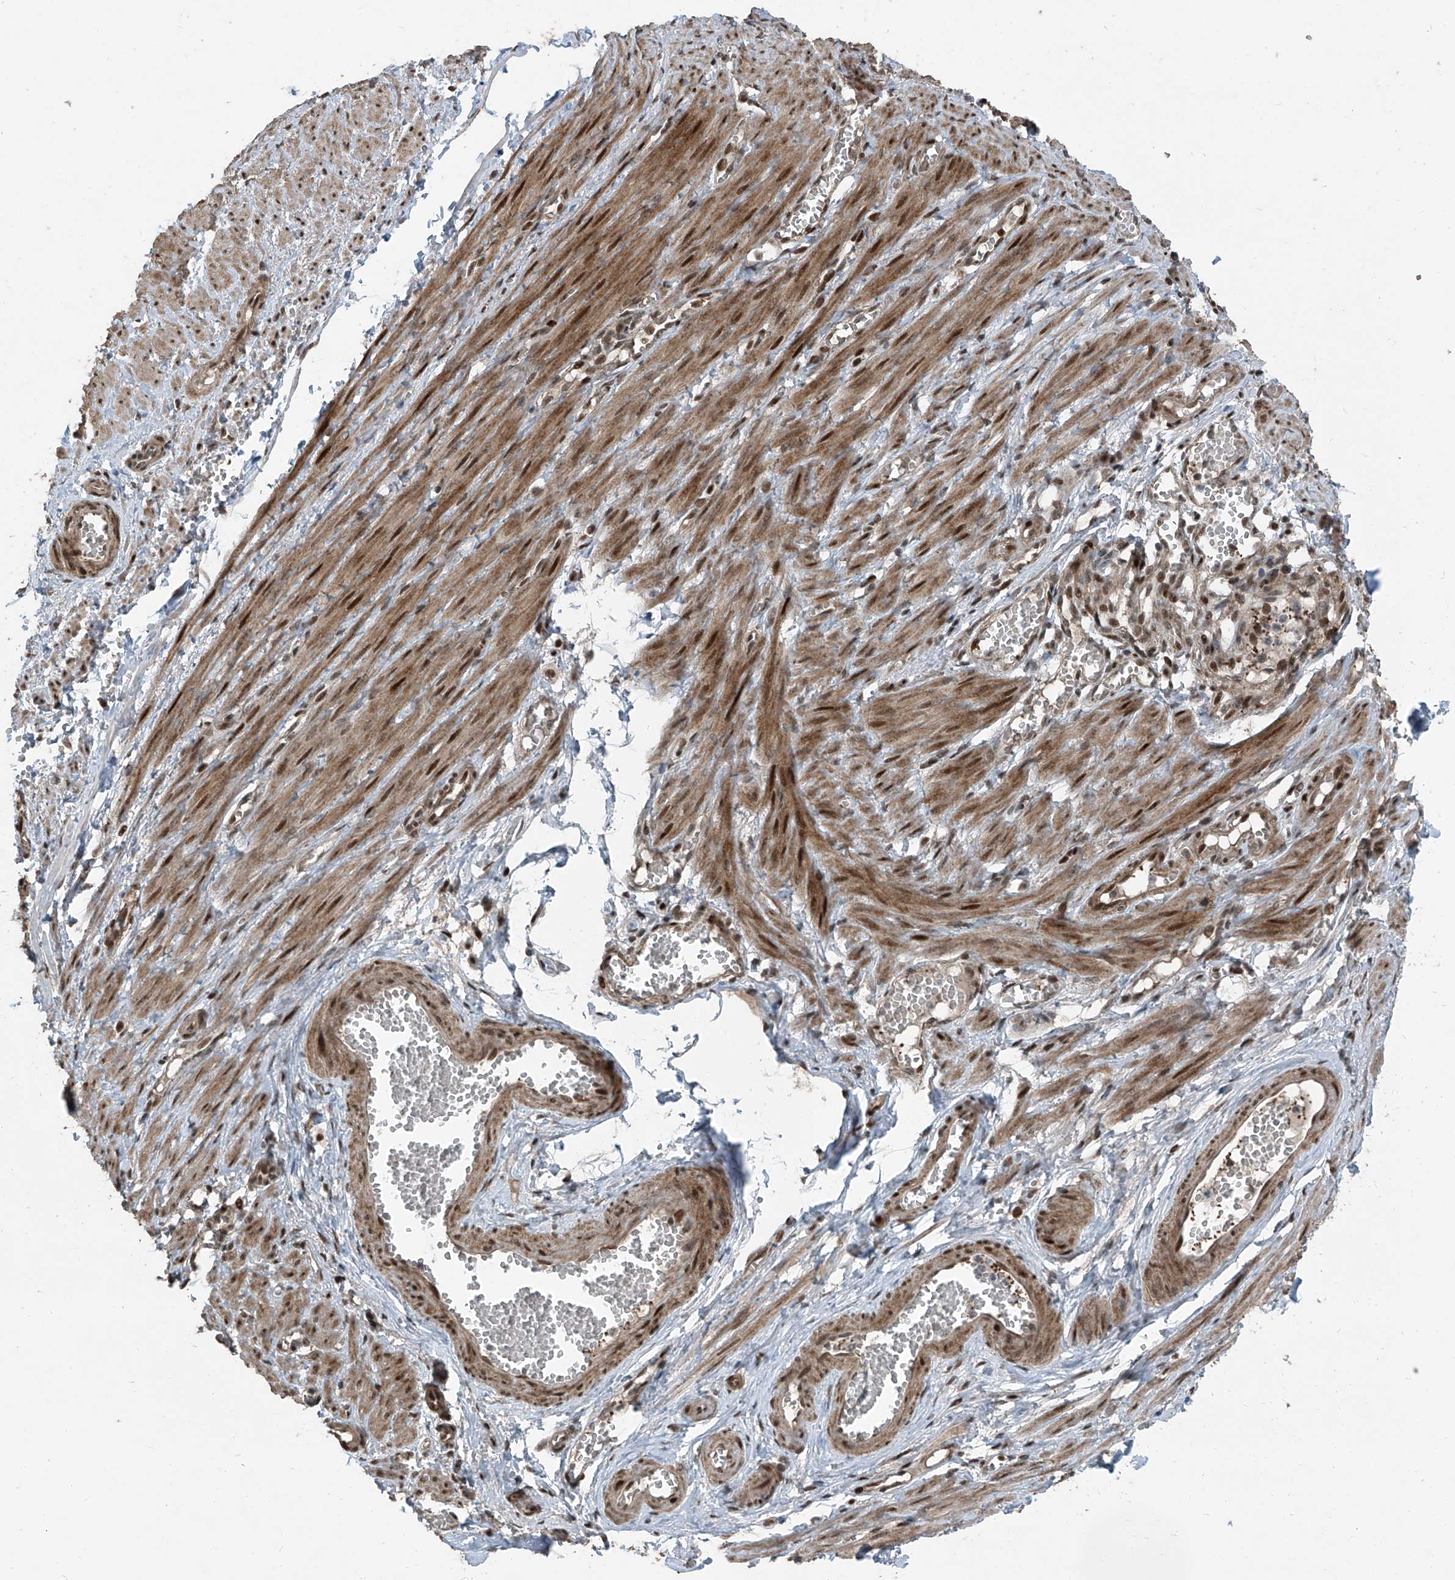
{"staining": {"intensity": "moderate", "quantity": "25%-75%", "location": "cytoplasmic/membranous"}, "tissue": "adipose tissue", "cell_type": "Adipocytes", "image_type": "normal", "snomed": [{"axis": "morphology", "description": "Normal tissue, NOS"}, {"axis": "topography", "description": "Smooth muscle"}, {"axis": "topography", "description": "Peripheral nerve tissue"}], "caption": "Immunohistochemistry (IHC) photomicrograph of normal human adipose tissue stained for a protein (brown), which shows medium levels of moderate cytoplasmic/membranous expression in approximately 25%-75% of adipocytes.", "gene": "ZNF570", "patient": {"sex": "female", "age": 39}}